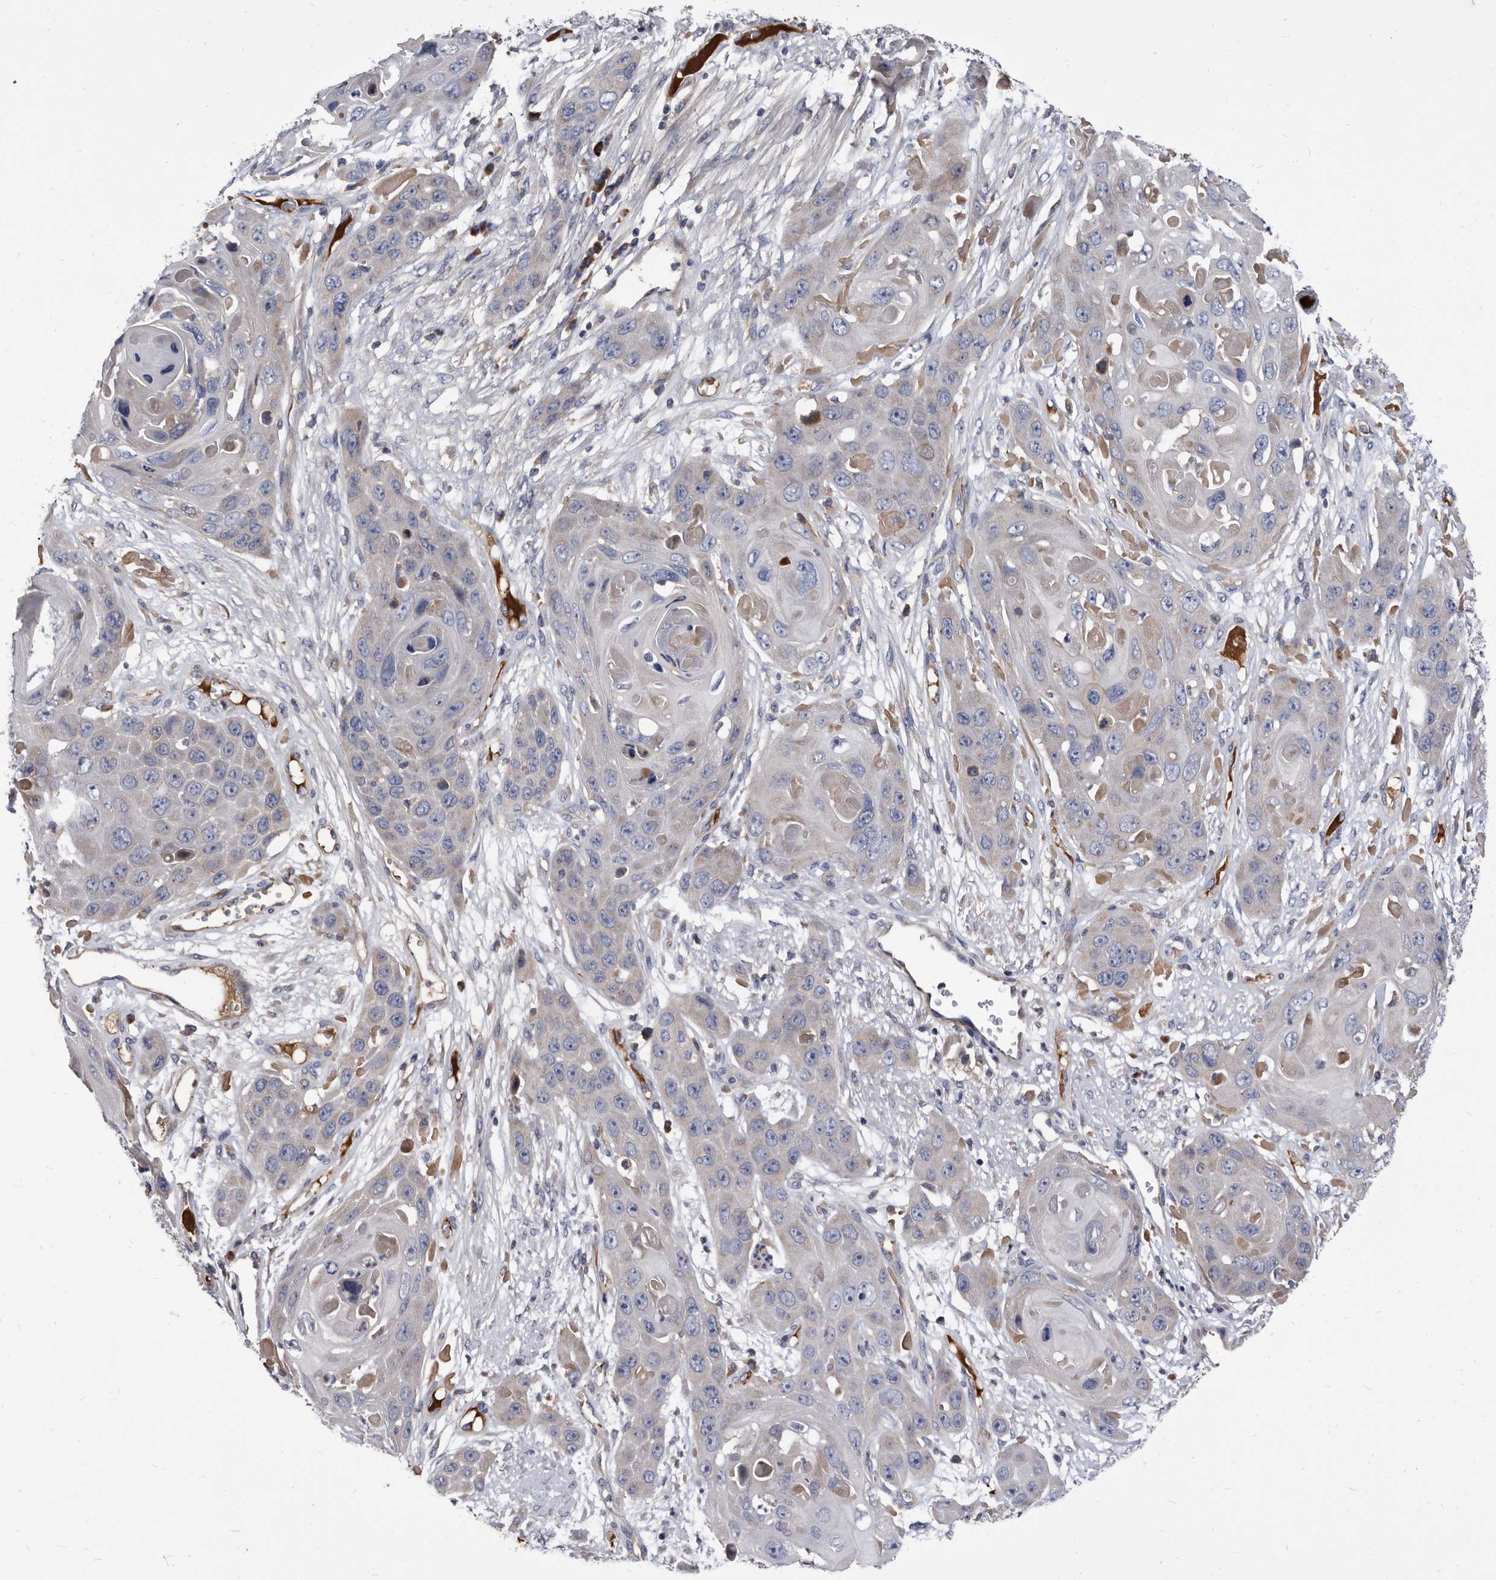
{"staining": {"intensity": "negative", "quantity": "none", "location": "none"}, "tissue": "skin cancer", "cell_type": "Tumor cells", "image_type": "cancer", "snomed": [{"axis": "morphology", "description": "Squamous cell carcinoma, NOS"}, {"axis": "topography", "description": "Skin"}], "caption": "Skin squamous cell carcinoma stained for a protein using immunohistochemistry displays no positivity tumor cells.", "gene": "DTNBP1", "patient": {"sex": "male", "age": 55}}